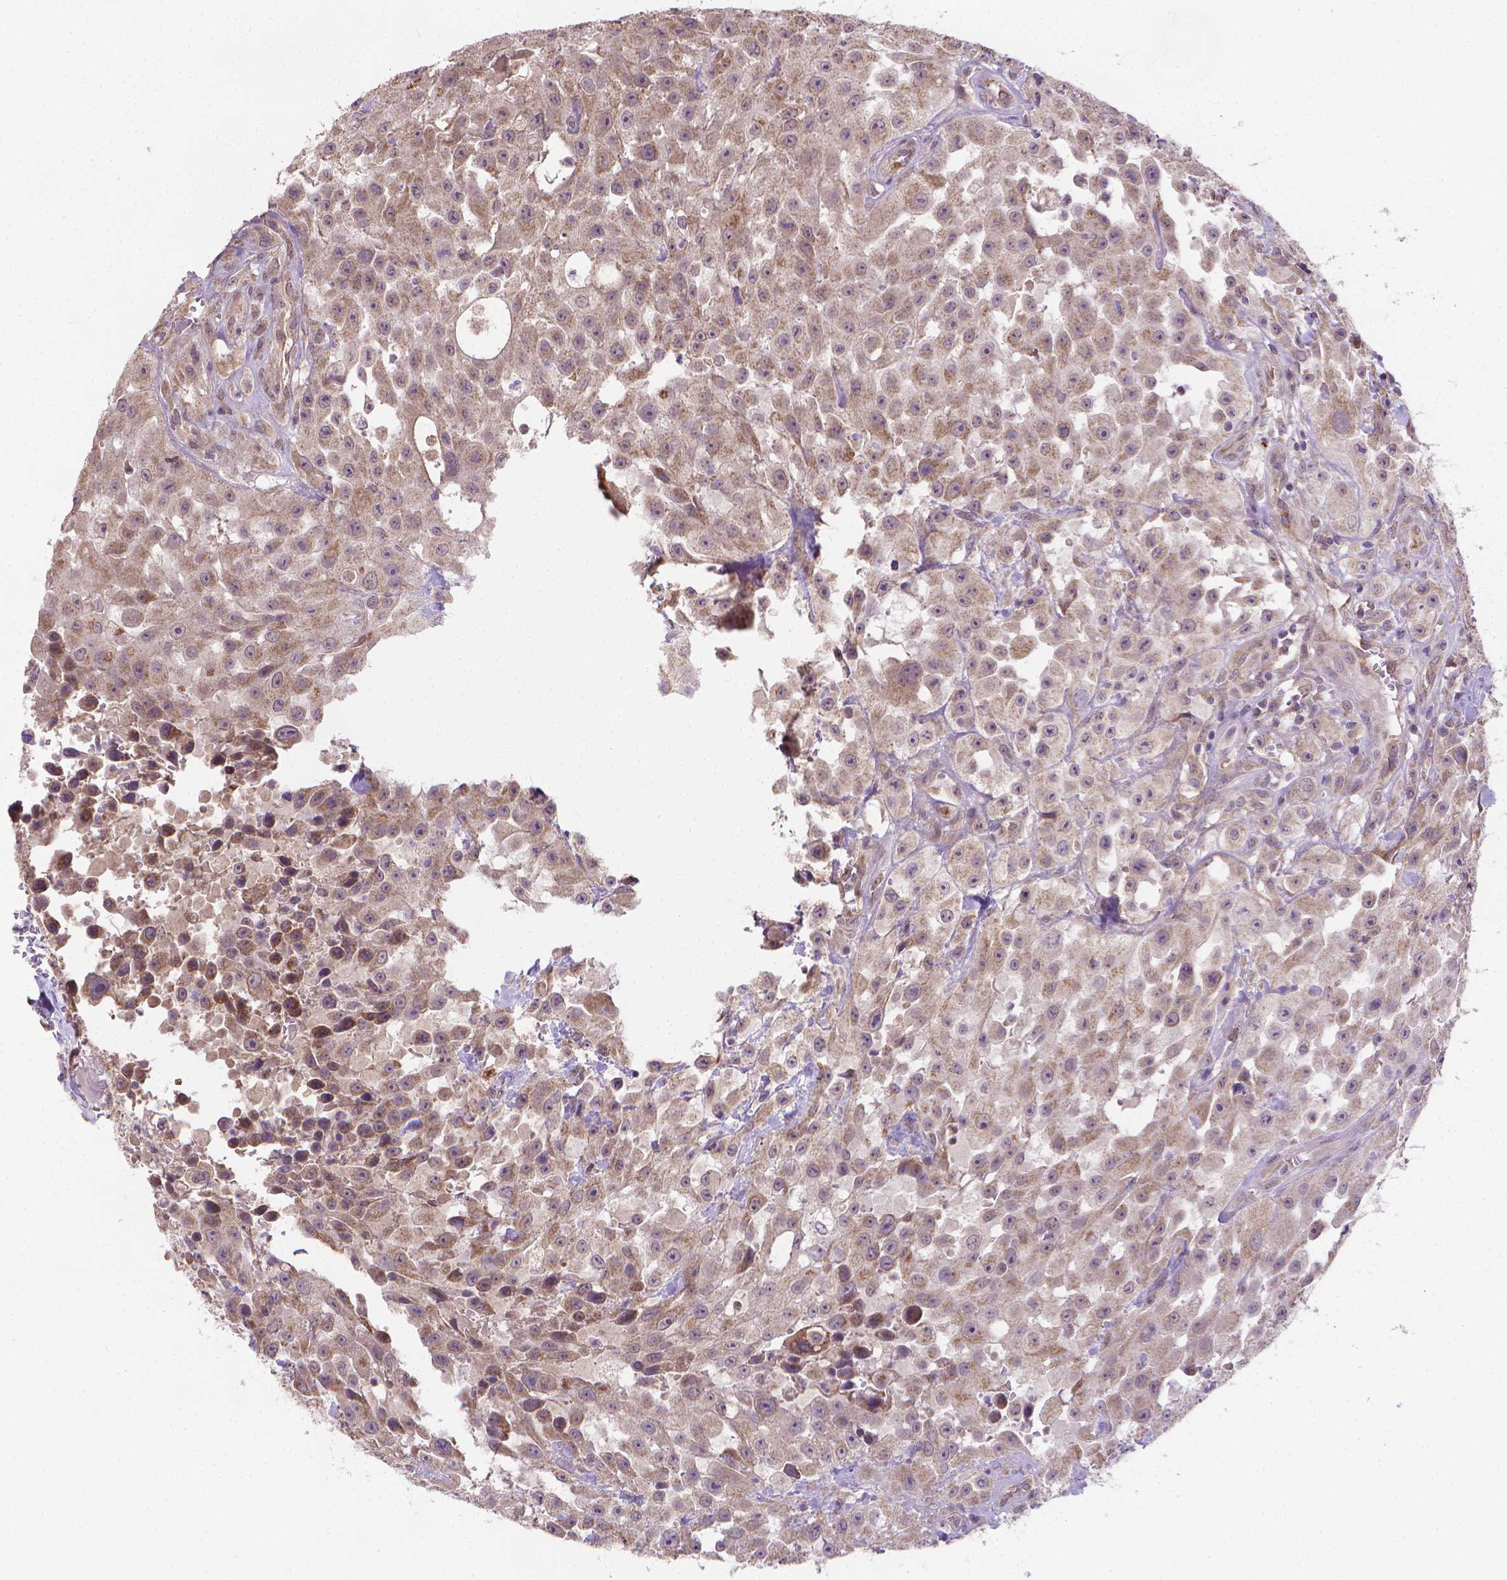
{"staining": {"intensity": "weak", "quantity": ">75%", "location": "cytoplasmic/membranous"}, "tissue": "urothelial cancer", "cell_type": "Tumor cells", "image_type": "cancer", "snomed": [{"axis": "morphology", "description": "Urothelial carcinoma, High grade"}, {"axis": "topography", "description": "Urinary bladder"}], "caption": "The image exhibits a brown stain indicating the presence of a protein in the cytoplasmic/membranous of tumor cells in high-grade urothelial carcinoma. The staining was performed using DAB, with brown indicating positive protein expression. Nuclei are stained blue with hematoxylin.", "gene": "GPR63", "patient": {"sex": "male", "age": 79}}